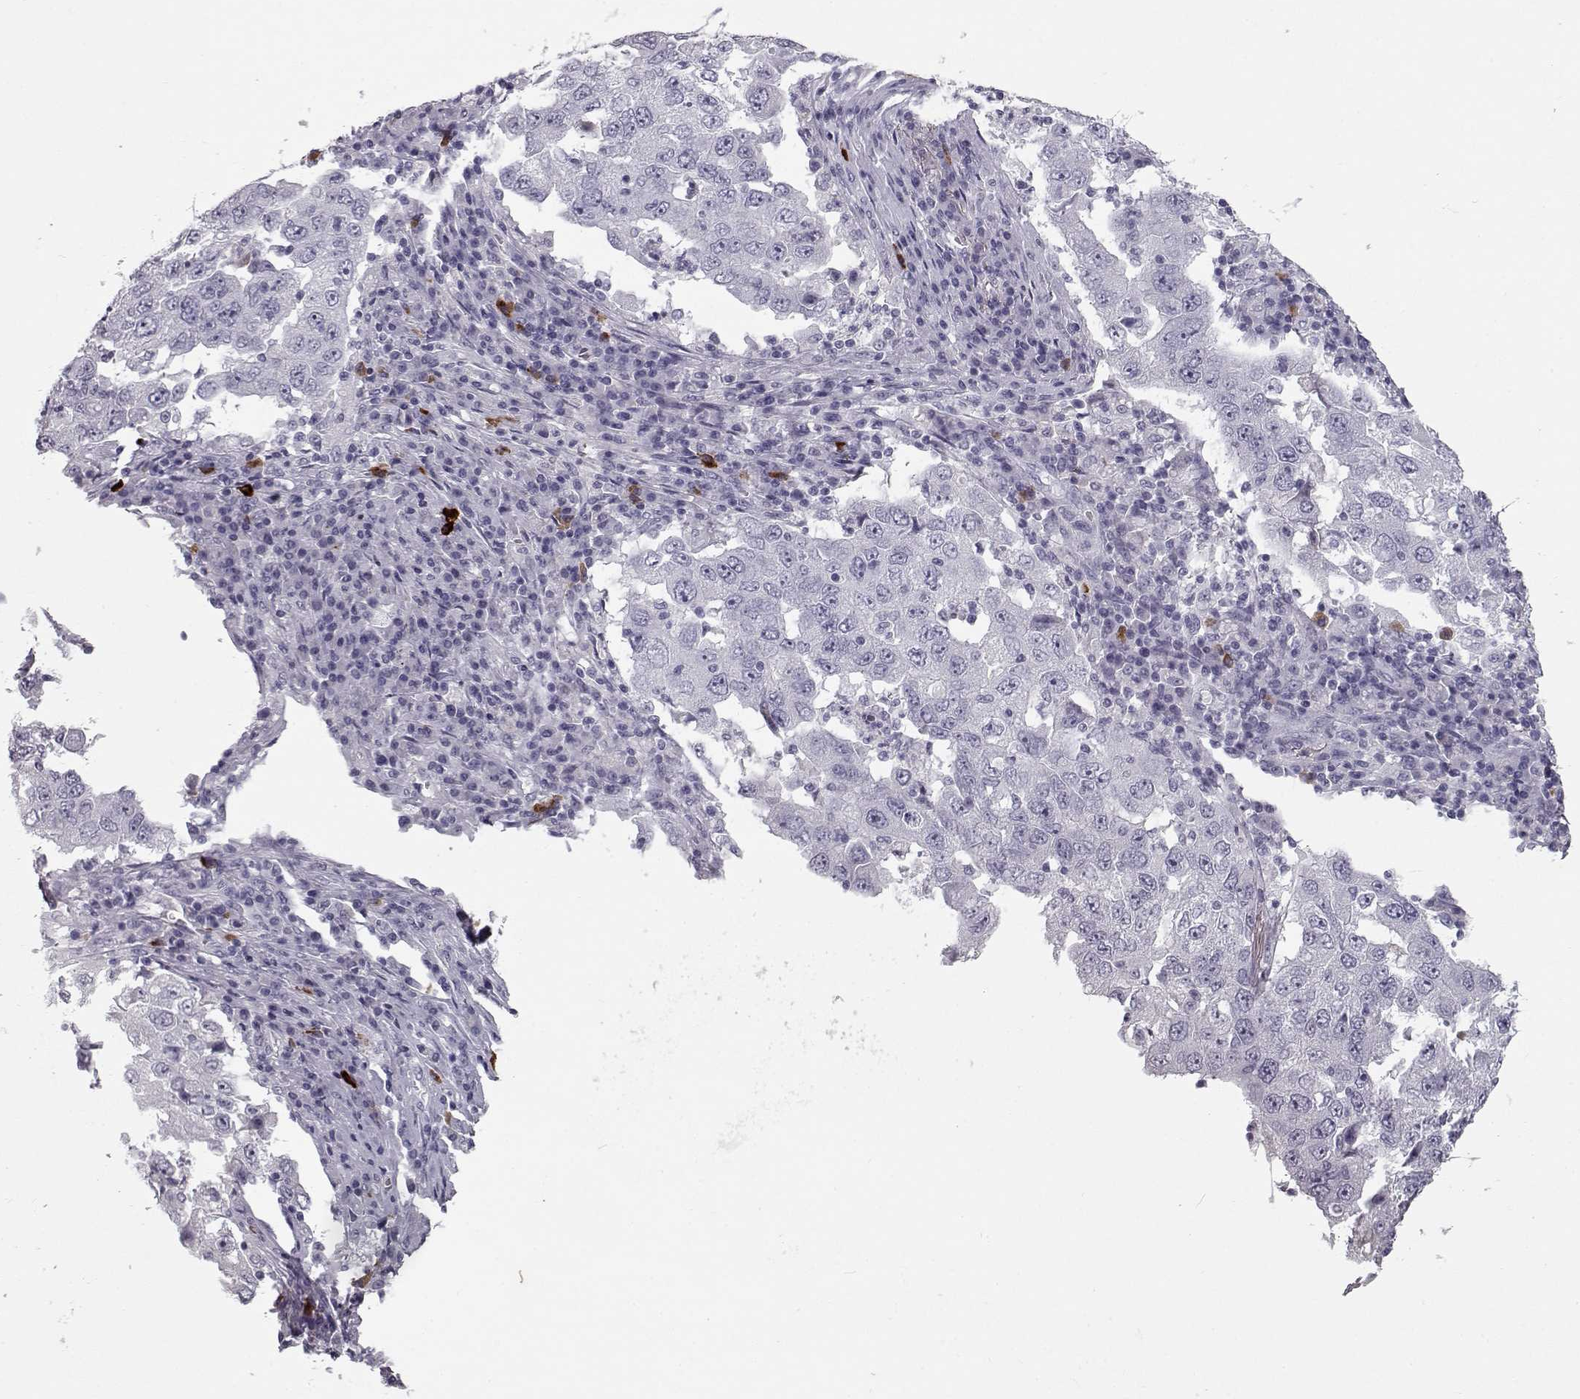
{"staining": {"intensity": "negative", "quantity": "none", "location": "none"}, "tissue": "lung cancer", "cell_type": "Tumor cells", "image_type": "cancer", "snomed": [{"axis": "morphology", "description": "Adenocarcinoma, NOS"}, {"axis": "topography", "description": "Lung"}], "caption": "Tumor cells are negative for brown protein staining in lung adenocarcinoma.", "gene": "CCL19", "patient": {"sex": "male", "age": 73}}